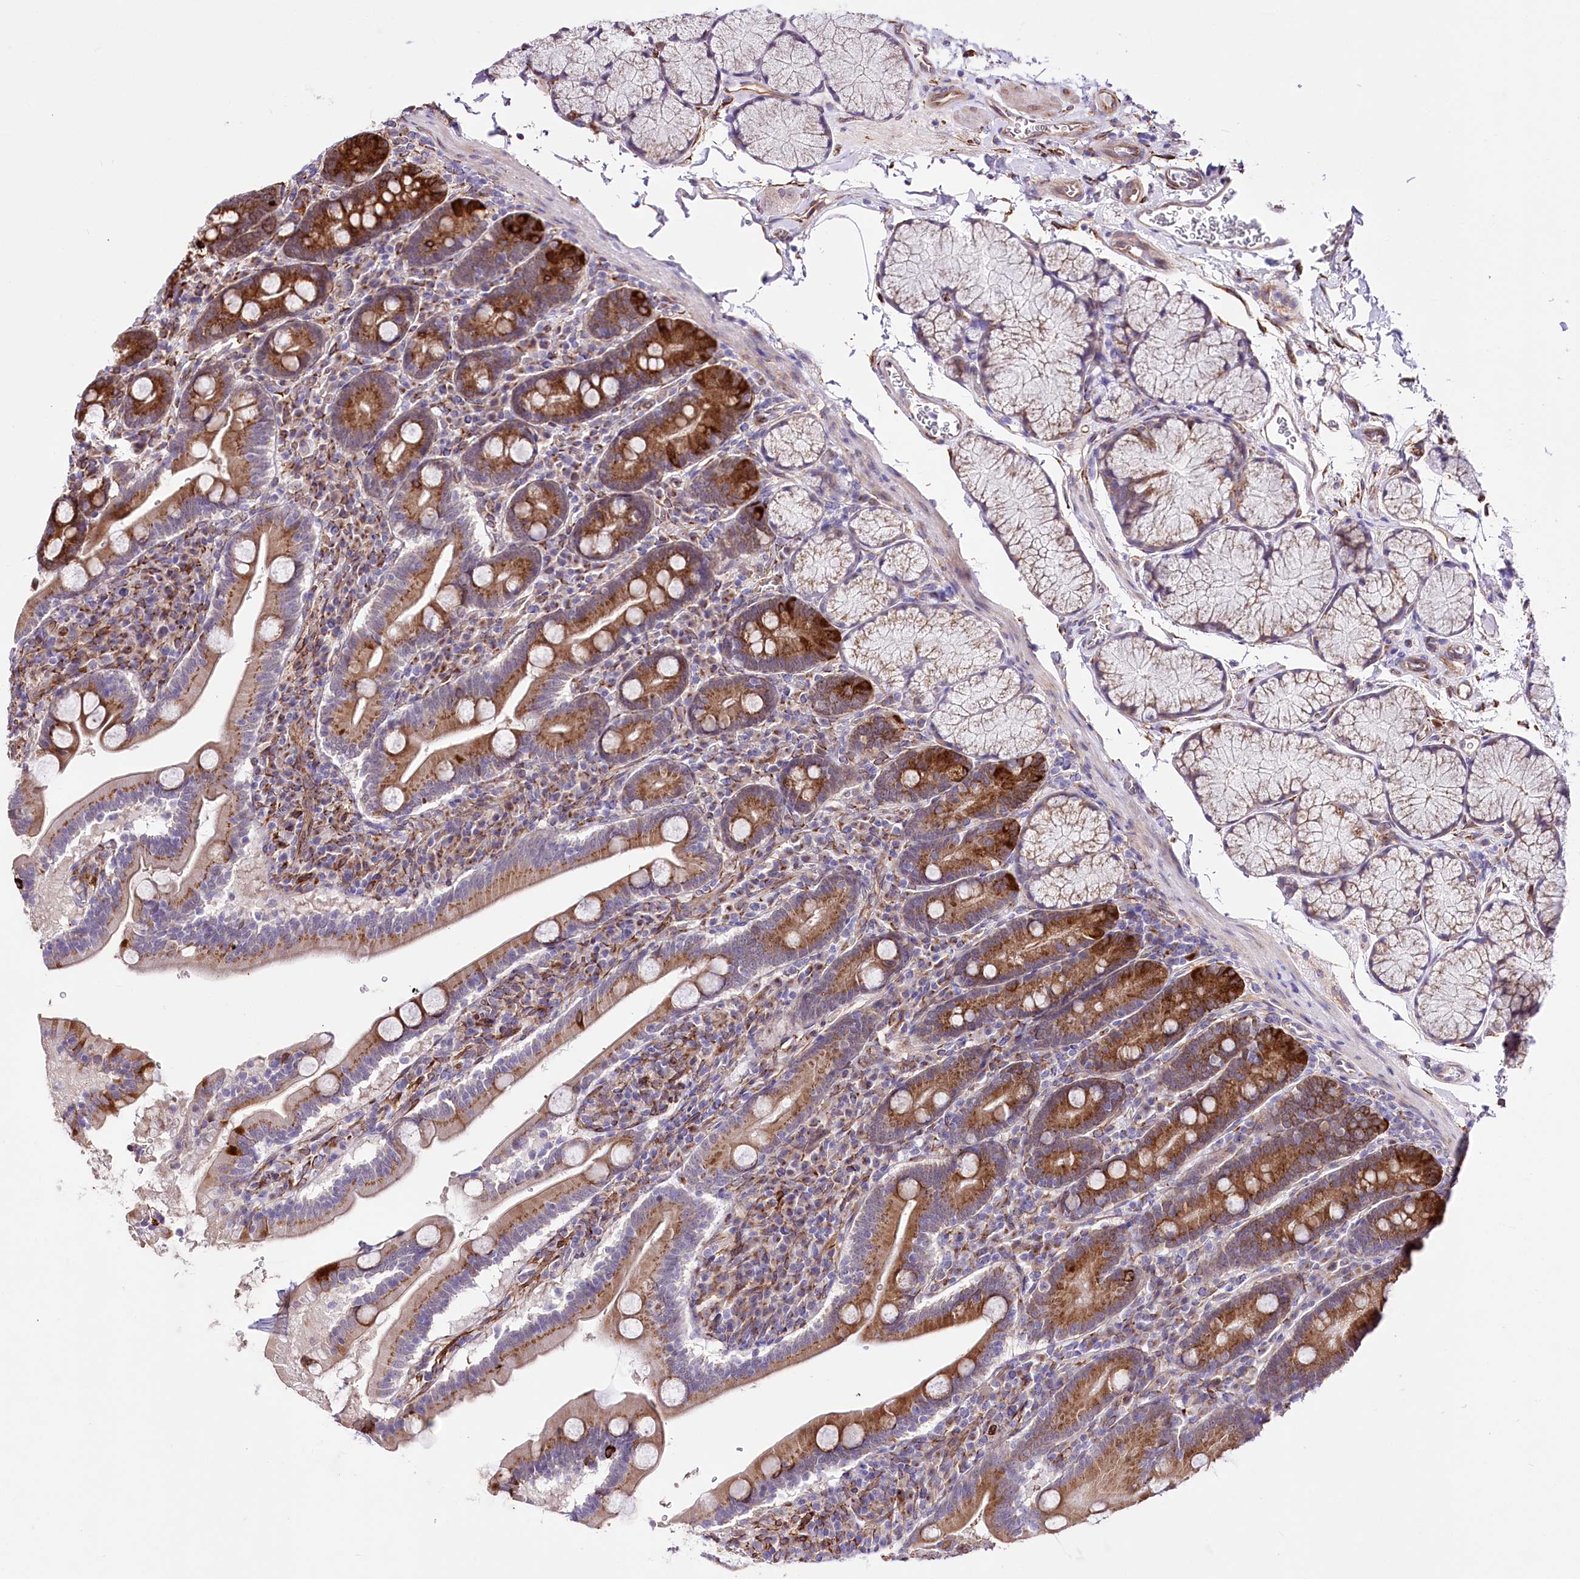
{"staining": {"intensity": "strong", "quantity": "25%-75%", "location": "cytoplasmic/membranous"}, "tissue": "duodenum", "cell_type": "Glandular cells", "image_type": "normal", "snomed": [{"axis": "morphology", "description": "Normal tissue, NOS"}, {"axis": "topography", "description": "Duodenum"}], "caption": "Immunohistochemistry (IHC) micrograph of benign duodenum: human duodenum stained using immunohistochemistry exhibits high levels of strong protein expression localized specifically in the cytoplasmic/membranous of glandular cells, appearing as a cytoplasmic/membranous brown color.", "gene": "WWC1", "patient": {"sex": "male", "age": 35}}